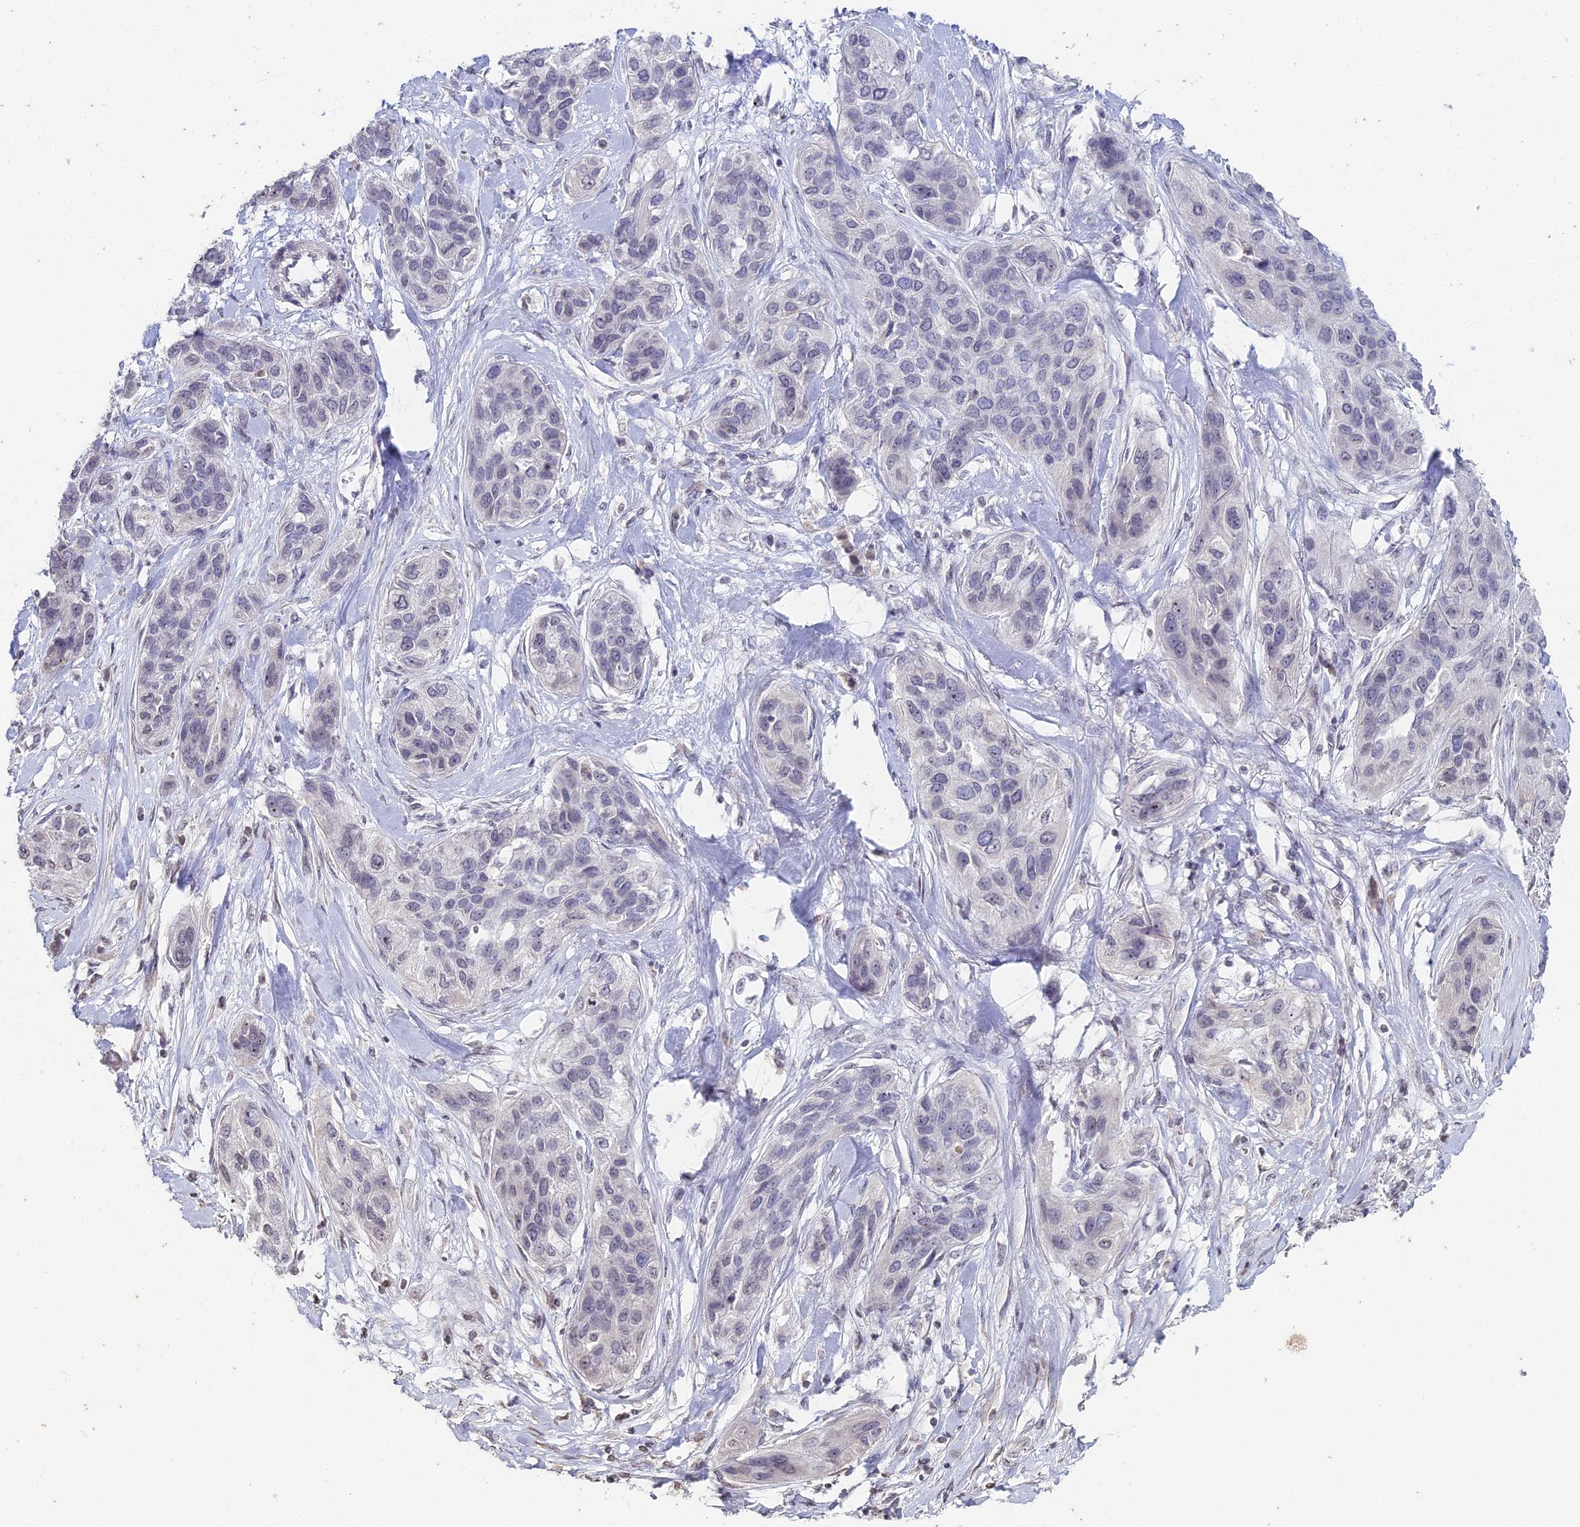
{"staining": {"intensity": "negative", "quantity": "none", "location": "none"}, "tissue": "lung cancer", "cell_type": "Tumor cells", "image_type": "cancer", "snomed": [{"axis": "morphology", "description": "Squamous cell carcinoma, NOS"}, {"axis": "topography", "description": "Lung"}], "caption": "Lung squamous cell carcinoma stained for a protein using immunohistochemistry (IHC) reveals no expression tumor cells.", "gene": "PRR22", "patient": {"sex": "female", "age": 70}}